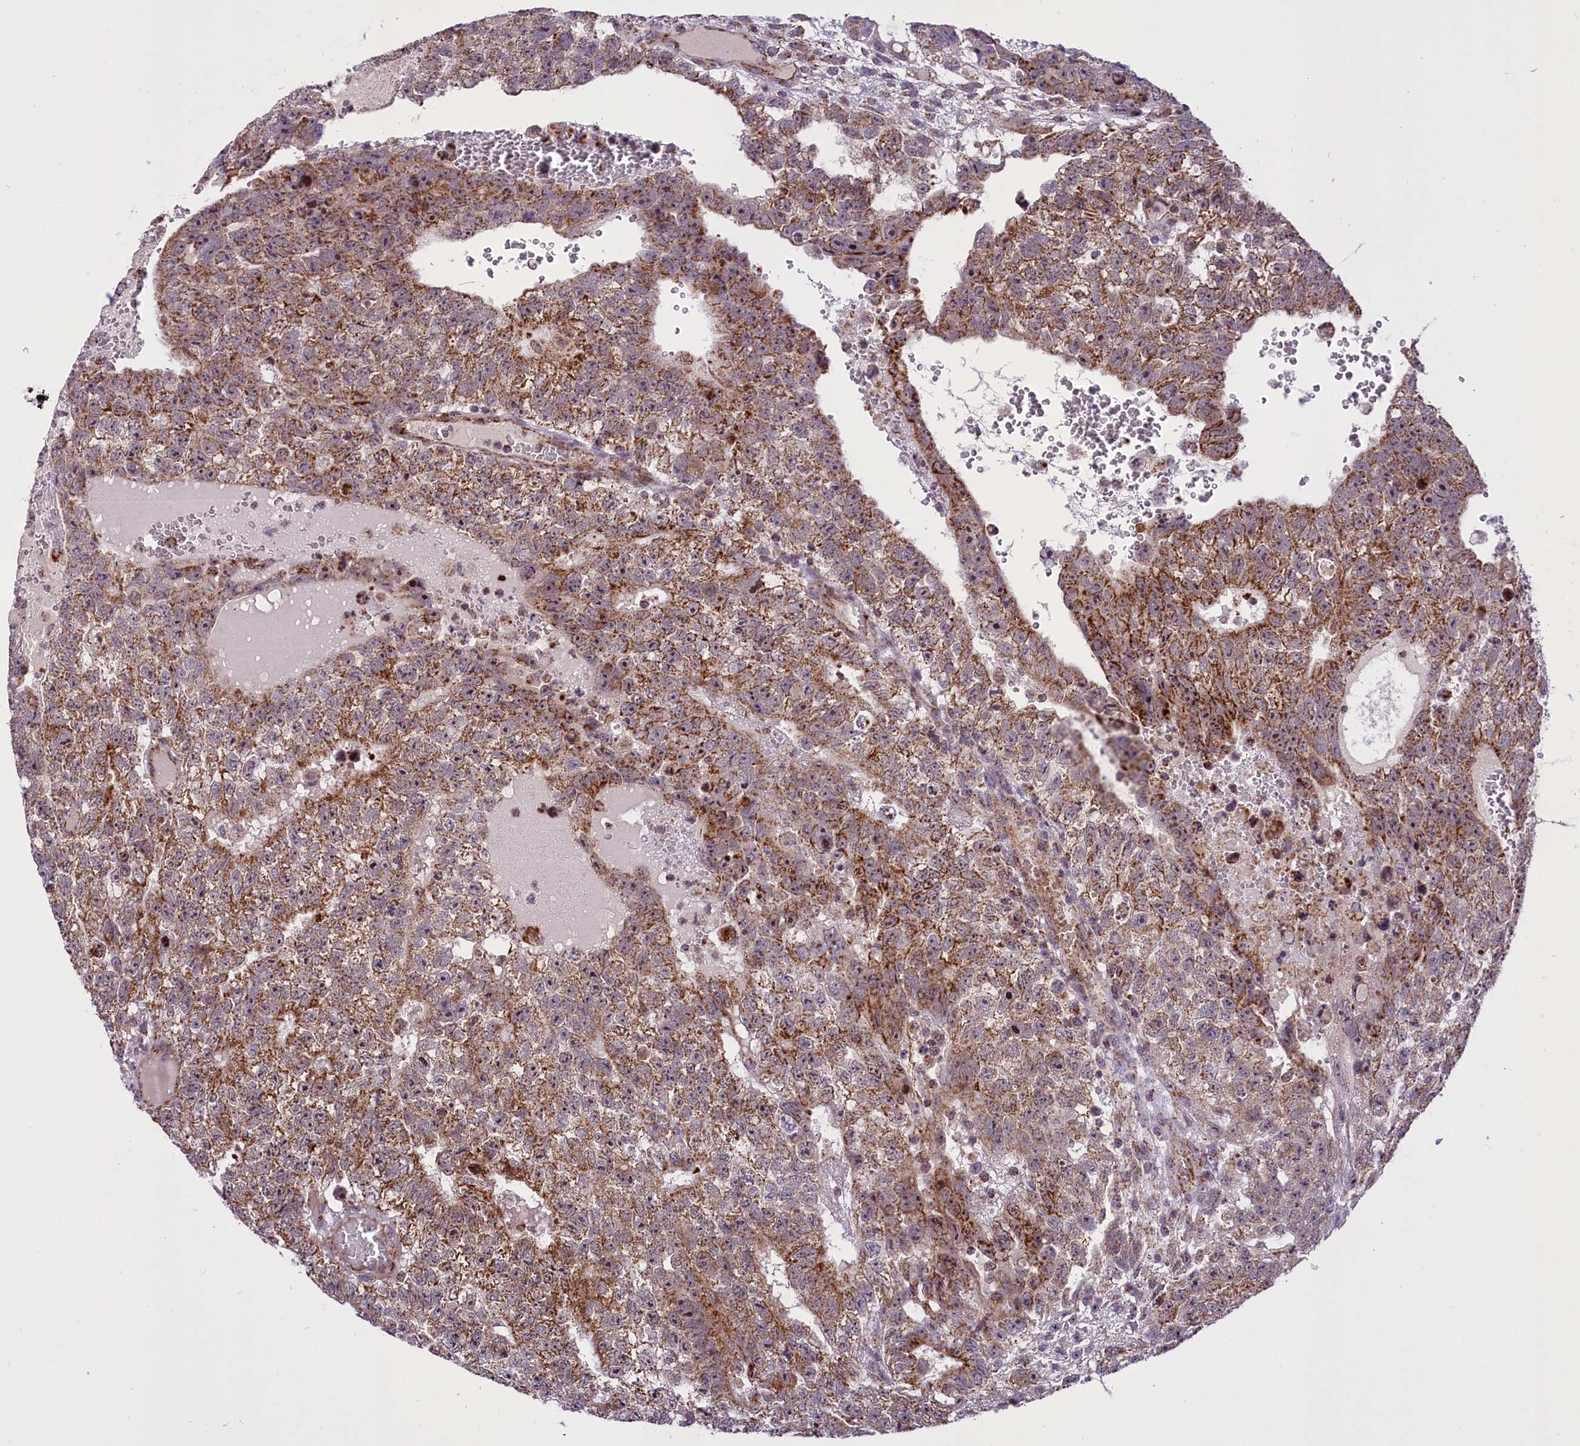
{"staining": {"intensity": "moderate", "quantity": ">75%", "location": "cytoplasmic/membranous"}, "tissue": "testis cancer", "cell_type": "Tumor cells", "image_type": "cancer", "snomed": [{"axis": "morphology", "description": "Carcinoma, Embryonal, NOS"}, {"axis": "topography", "description": "Testis"}], "caption": "IHC of embryonal carcinoma (testis) reveals medium levels of moderate cytoplasmic/membranous positivity in approximately >75% of tumor cells.", "gene": "NDUFS5", "patient": {"sex": "male", "age": 26}}